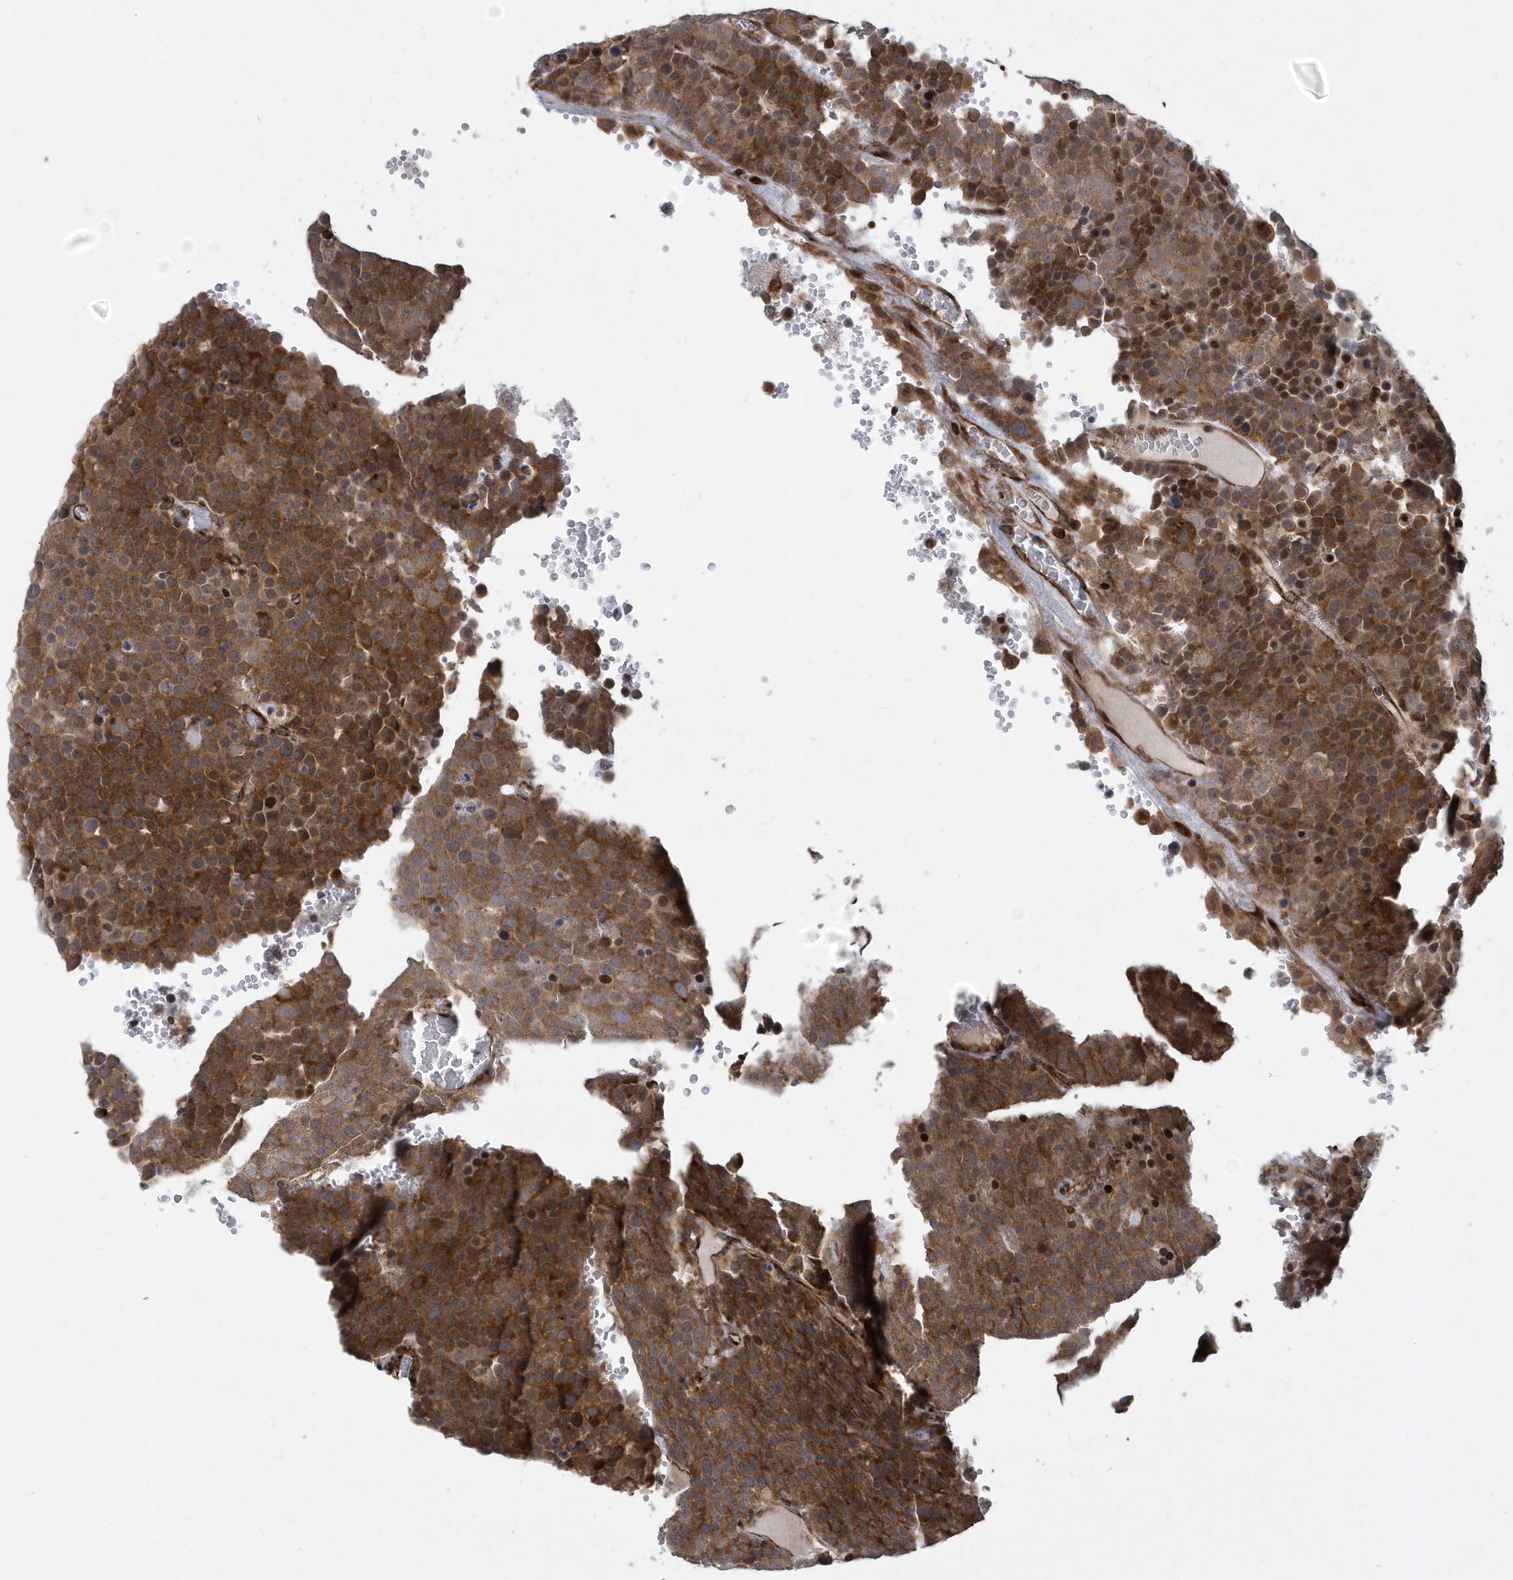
{"staining": {"intensity": "moderate", "quantity": ">75%", "location": "cytoplasmic/membranous,nuclear"}, "tissue": "testis cancer", "cell_type": "Tumor cells", "image_type": "cancer", "snomed": [{"axis": "morphology", "description": "Seminoma, NOS"}, {"axis": "topography", "description": "Testis"}], "caption": "DAB immunohistochemical staining of testis seminoma reveals moderate cytoplasmic/membranous and nuclear protein staining in about >75% of tumor cells. The staining was performed using DAB (3,3'-diaminobenzidine) to visualize the protein expression in brown, while the nuclei were stained in blue with hematoxylin (Magnification: 20x).", "gene": "PHF1", "patient": {"sex": "male", "age": 71}}